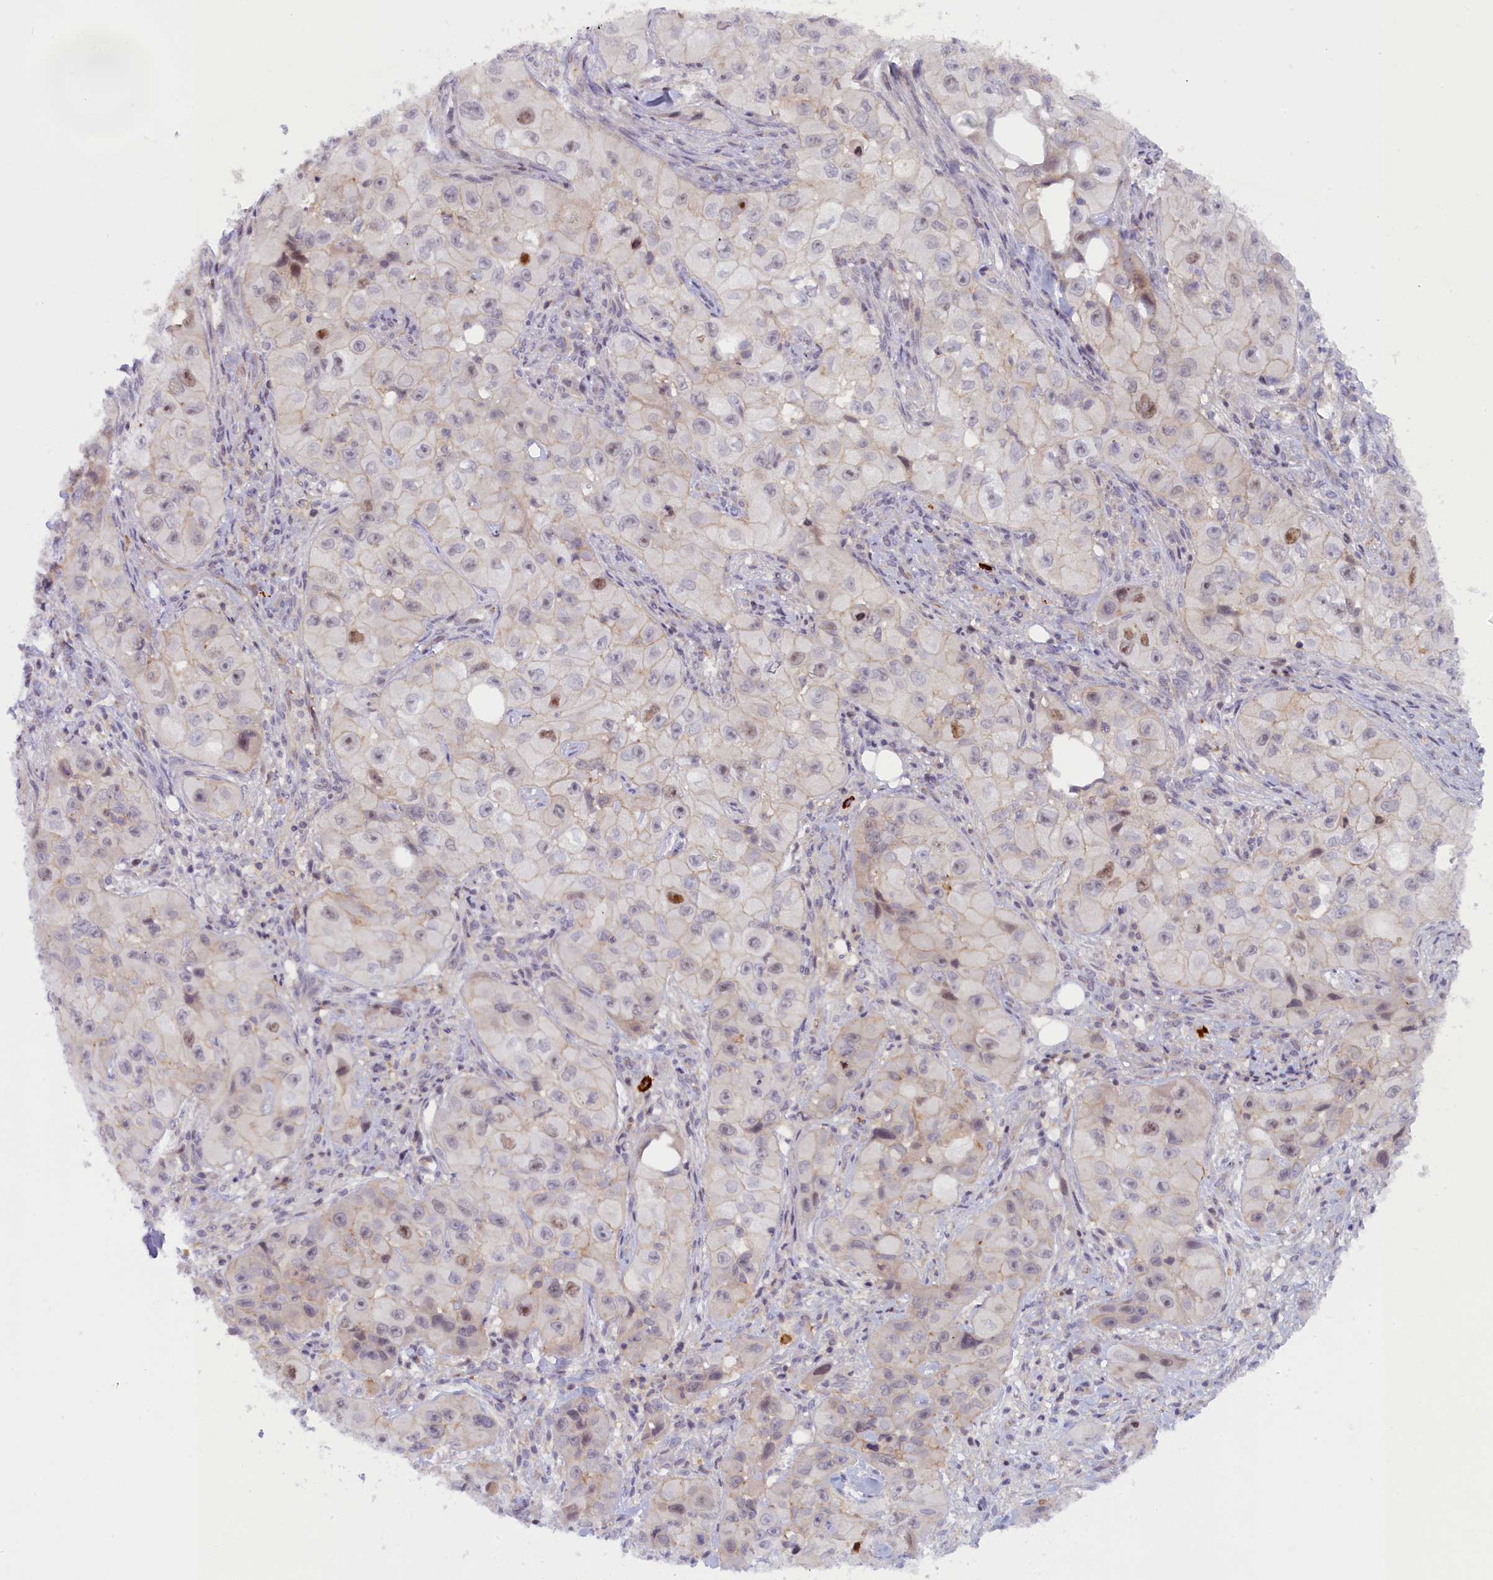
{"staining": {"intensity": "negative", "quantity": "none", "location": "none"}, "tissue": "skin cancer", "cell_type": "Tumor cells", "image_type": "cancer", "snomed": [{"axis": "morphology", "description": "Squamous cell carcinoma, NOS"}, {"axis": "topography", "description": "Skin"}, {"axis": "topography", "description": "Subcutis"}], "caption": "A high-resolution micrograph shows immunohistochemistry (IHC) staining of skin cancer (squamous cell carcinoma), which reveals no significant positivity in tumor cells.", "gene": "CCL23", "patient": {"sex": "male", "age": 73}}